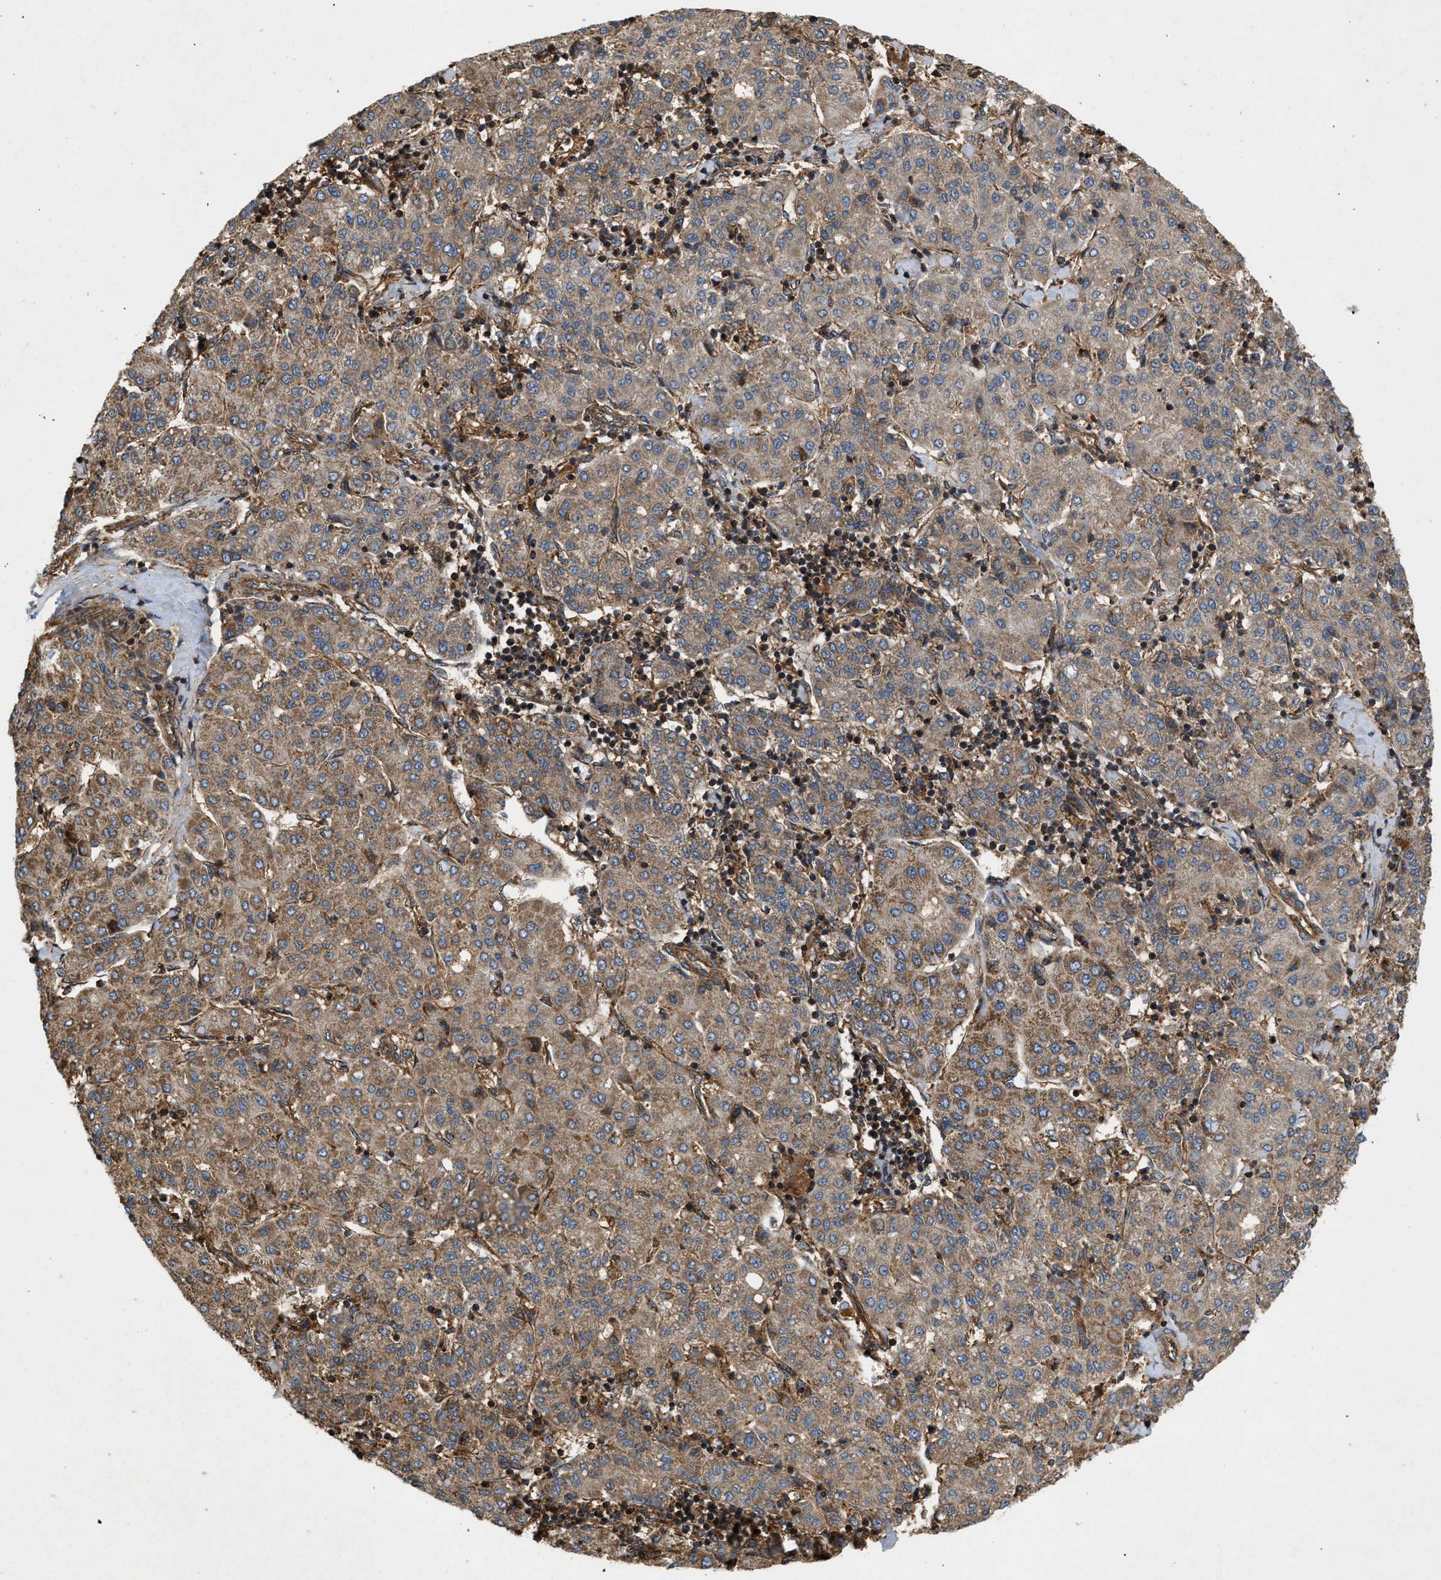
{"staining": {"intensity": "moderate", "quantity": ">75%", "location": "cytoplasmic/membranous"}, "tissue": "liver cancer", "cell_type": "Tumor cells", "image_type": "cancer", "snomed": [{"axis": "morphology", "description": "Carcinoma, Hepatocellular, NOS"}, {"axis": "topography", "description": "Liver"}], "caption": "Tumor cells show medium levels of moderate cytoplasmic/membranous positivity in about >75% of cells in liver cancer (hepatocellular carcinoma).", "gene": "GNB4", "patient": {"sex": "male", "age": 65}}